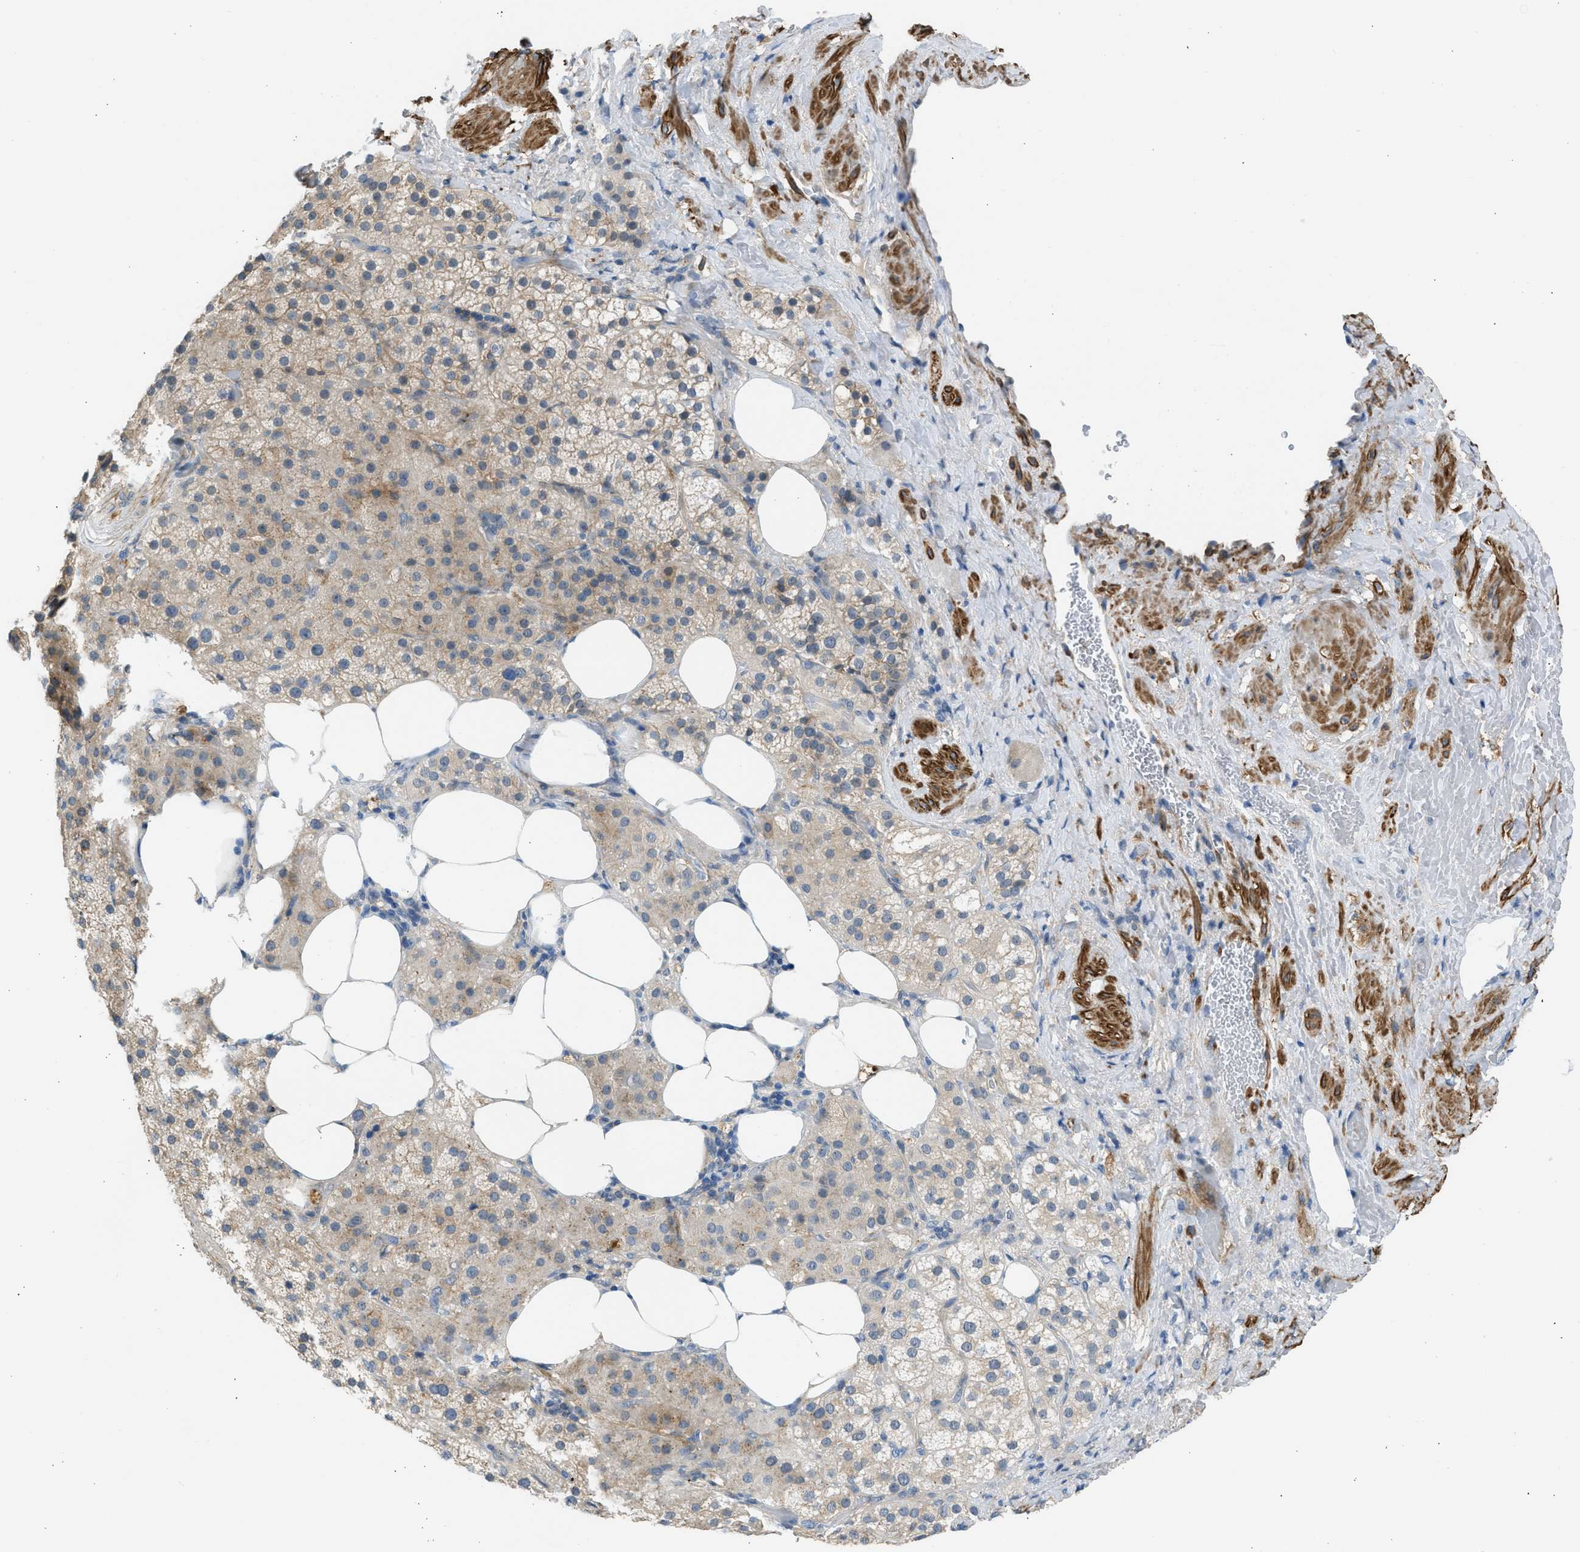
{"staining": {"intensity": "weak", "quantity": "<25%", "location": "cytoplasmic/membranous"}, "tissue": "adrenal gland", "cell_type": "Glandular cells", "image_type": "normal", "snomed": [{"axis": "morphology", "description": "Normal tissue, NOS"}, {"axis": "topography", "description": "Adrenal gland"}], "caption": "Histopathology image shows no significant protein staining in glandular cells of unremarkable adrenal gland. (DAB immunohistochemistry (IHC) with hematoxylin counter stain).", "gene": "PCNX3", "patient": {"sex": "female", "age": 59}}